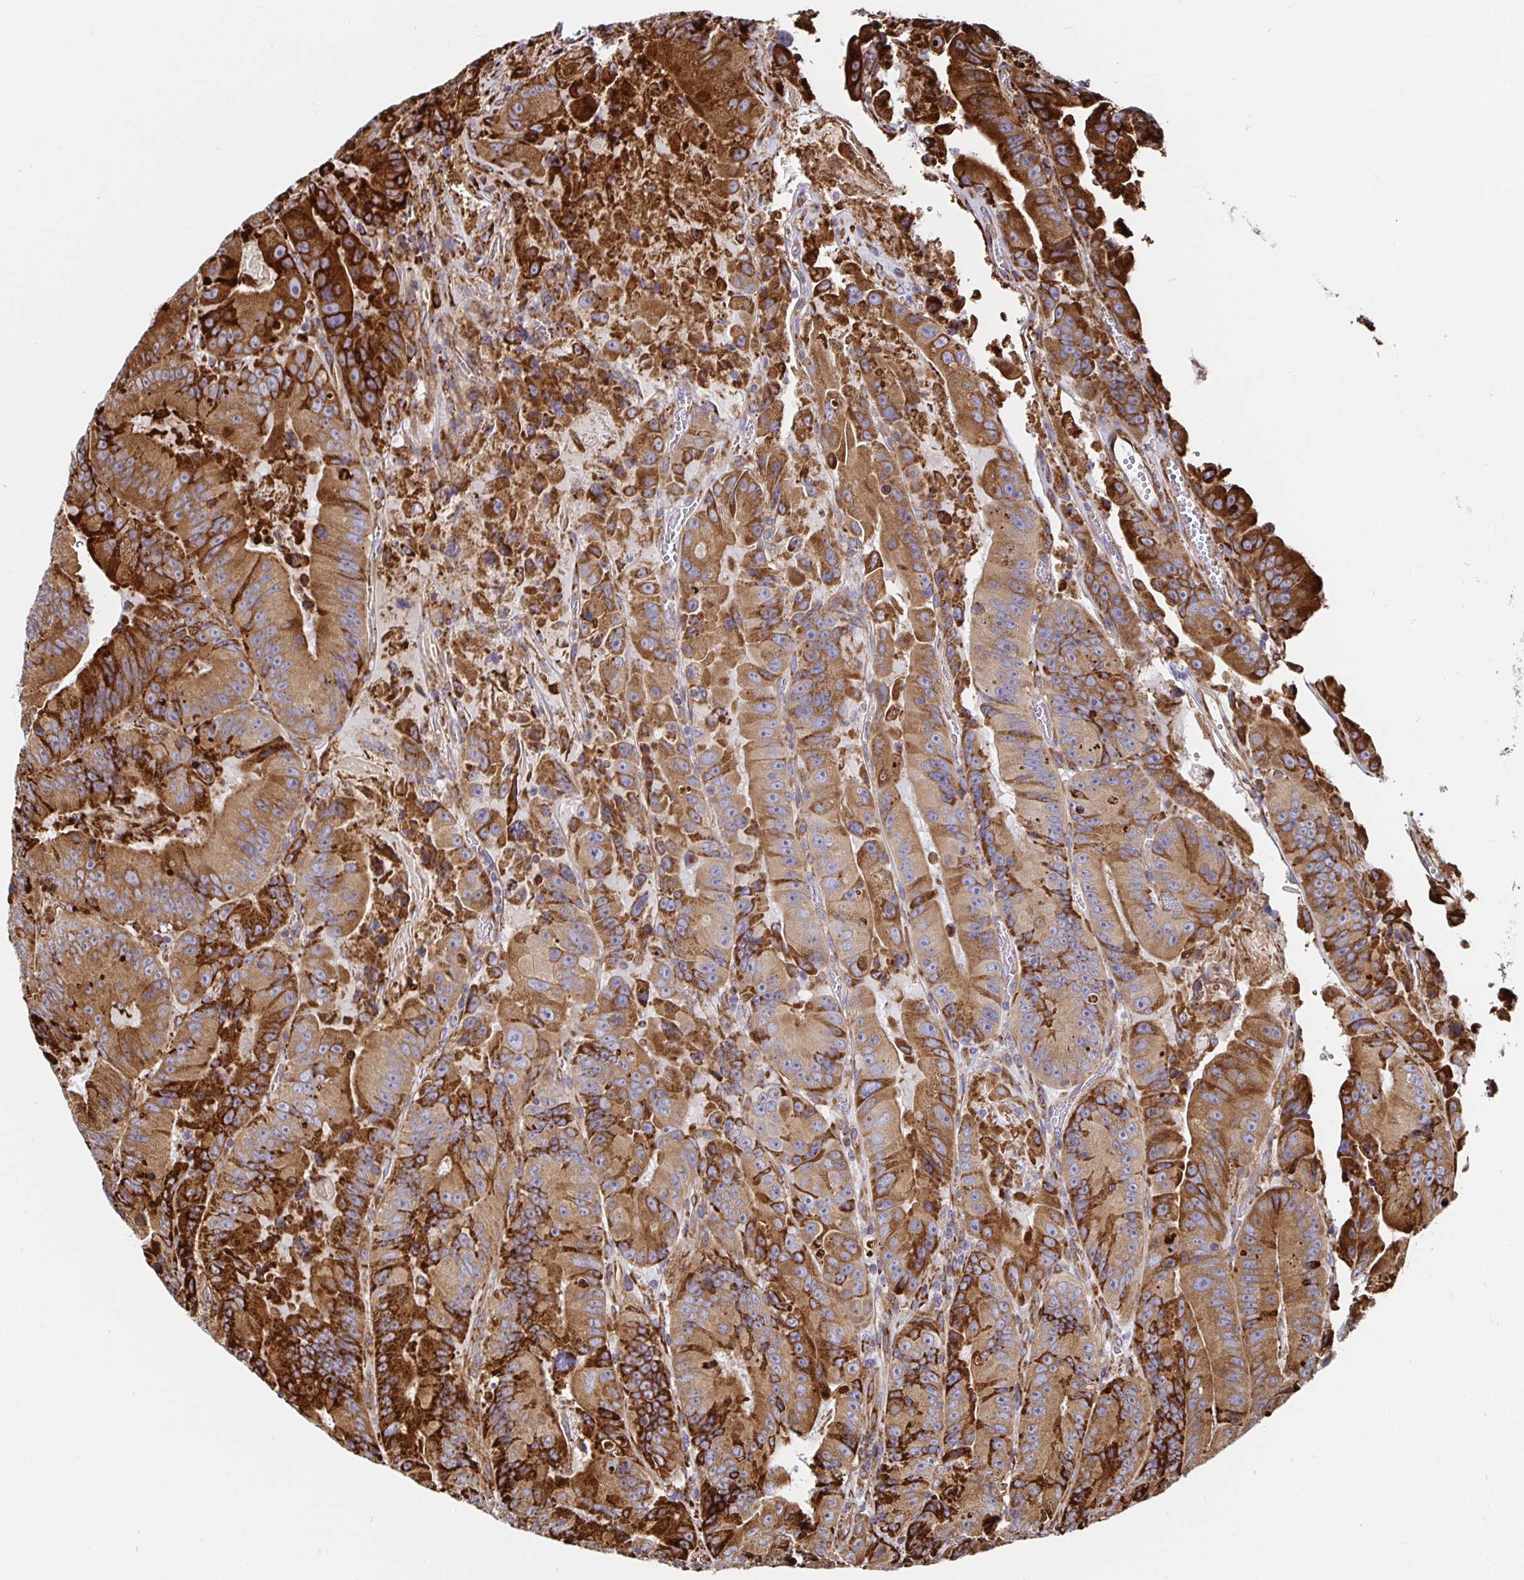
{"staining": {"intensity": "moderate", "quantity": ">75%", "location": "cytoplasmic/membranous"}, "tissue": "colorectal cancer", "cell_type": "Tumor cells", "image_type": "cancer", "snomed": [{"axis": "morphology", "description": "Adenocarcinoma, NOS"}, {"axis": "topography", "description": "Colon"}], "caption": "A photomicrograph showing moderate cytoplasmic/membranous expression in approximately >75% of tumor cells in colorectal cancer, as visualized by brown immunohistochemical staining.", "gene": "SMYD3", "patient": {"sex": "female", "age": 86}}